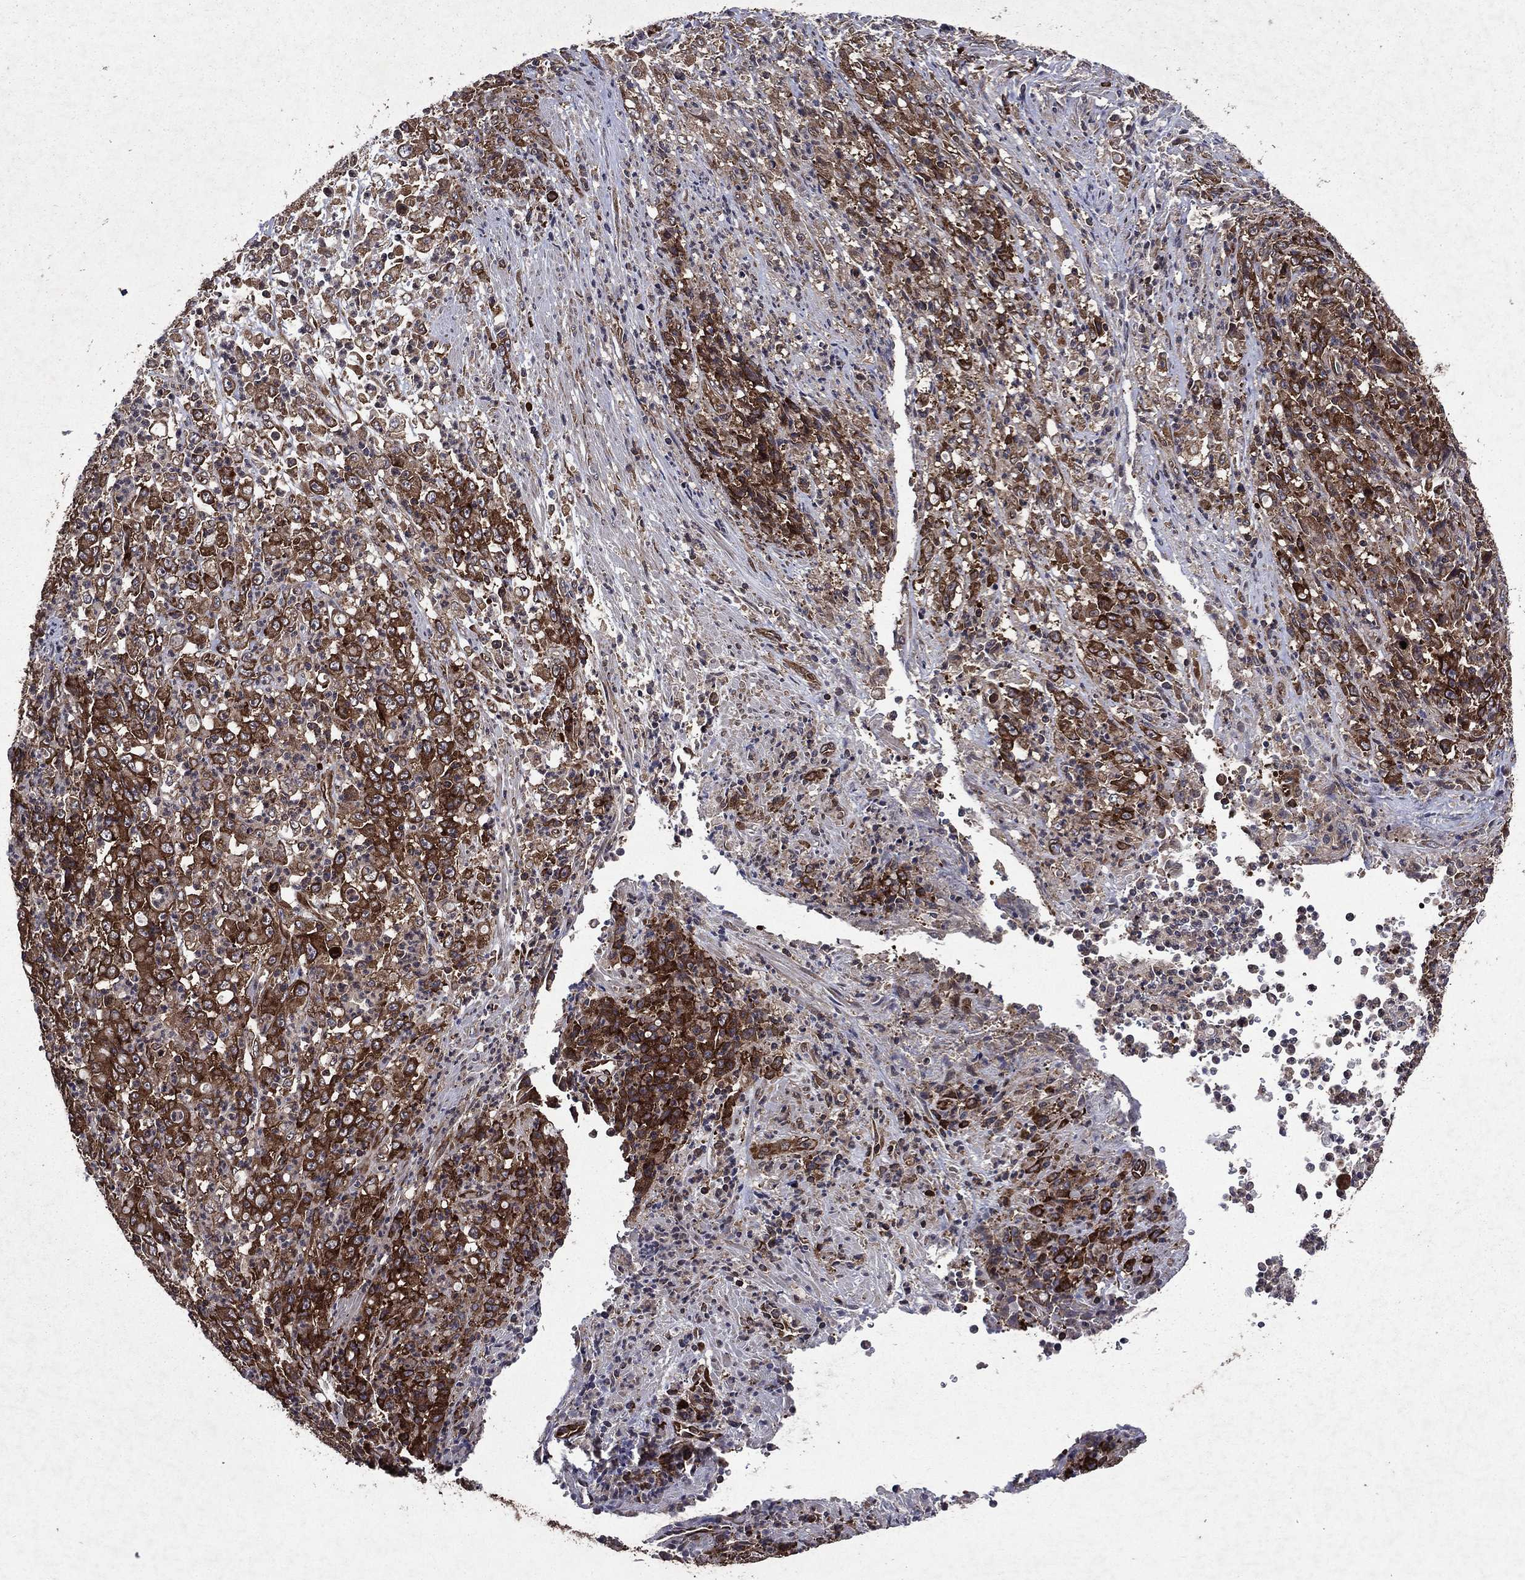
{"staining": {"intensity": "strong", "quantity": "25%-75%", "location": "cytoplasmic/membranous"}, "tissue": "stomach cancer", "cell_type": "Tumor cells", "image_type": "cancer", "snomed": [{"axis": "morphology", "description": "Adenocarcinoma, NOS"}, {"axis": "topography", "description": "Stomach, lower"}], "caption": "The histopathology image demonstrates staining of stomach cancer (adenocarcinoma), revealing strong cytoplasmic/membranous protein positivity (brown color) within tumor cells.", "gene": "EIF2B4", "patient": {"sex": "female", "age": 71}}